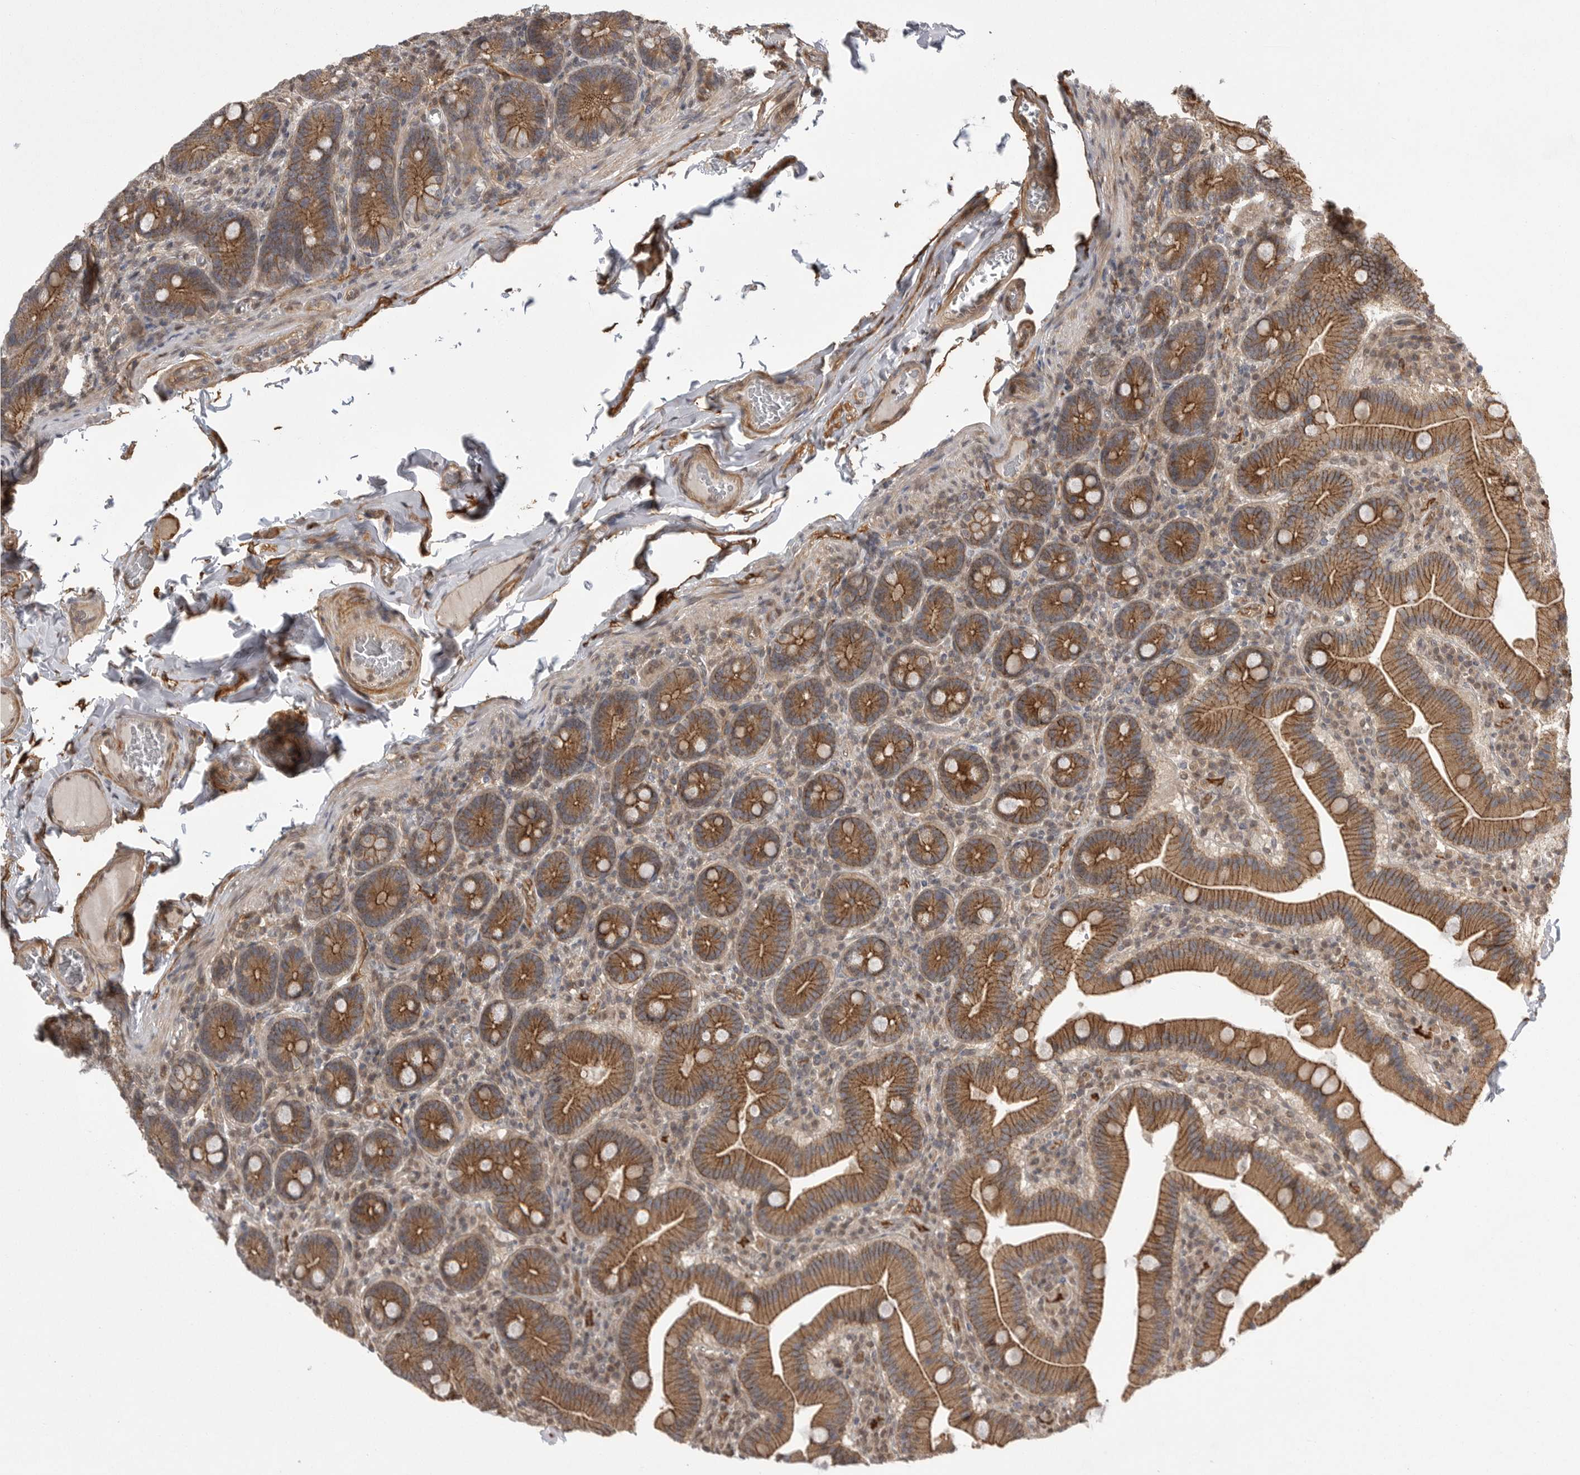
{"staining": {"intensity": "strong", "quantity": ">75%", "location": "cytoplasmic/membranous"}, "tissue": "duodenum", "cell_type": "Glandular cells", "image_type": "normal", "snomed": [{"axis": "morphology", "description": "Normal tissue, NOS"}, {"axis": "topography", "description": "Duodenum"}], "caption": "This histopathology image demonstrates IHC staining of benign duodenum, with high strong cytoplasmic/membranous positivity in about >75% of glandular cells.", "gene": "NECTIN1", "patient": {"sex": "female", "age": 62}}